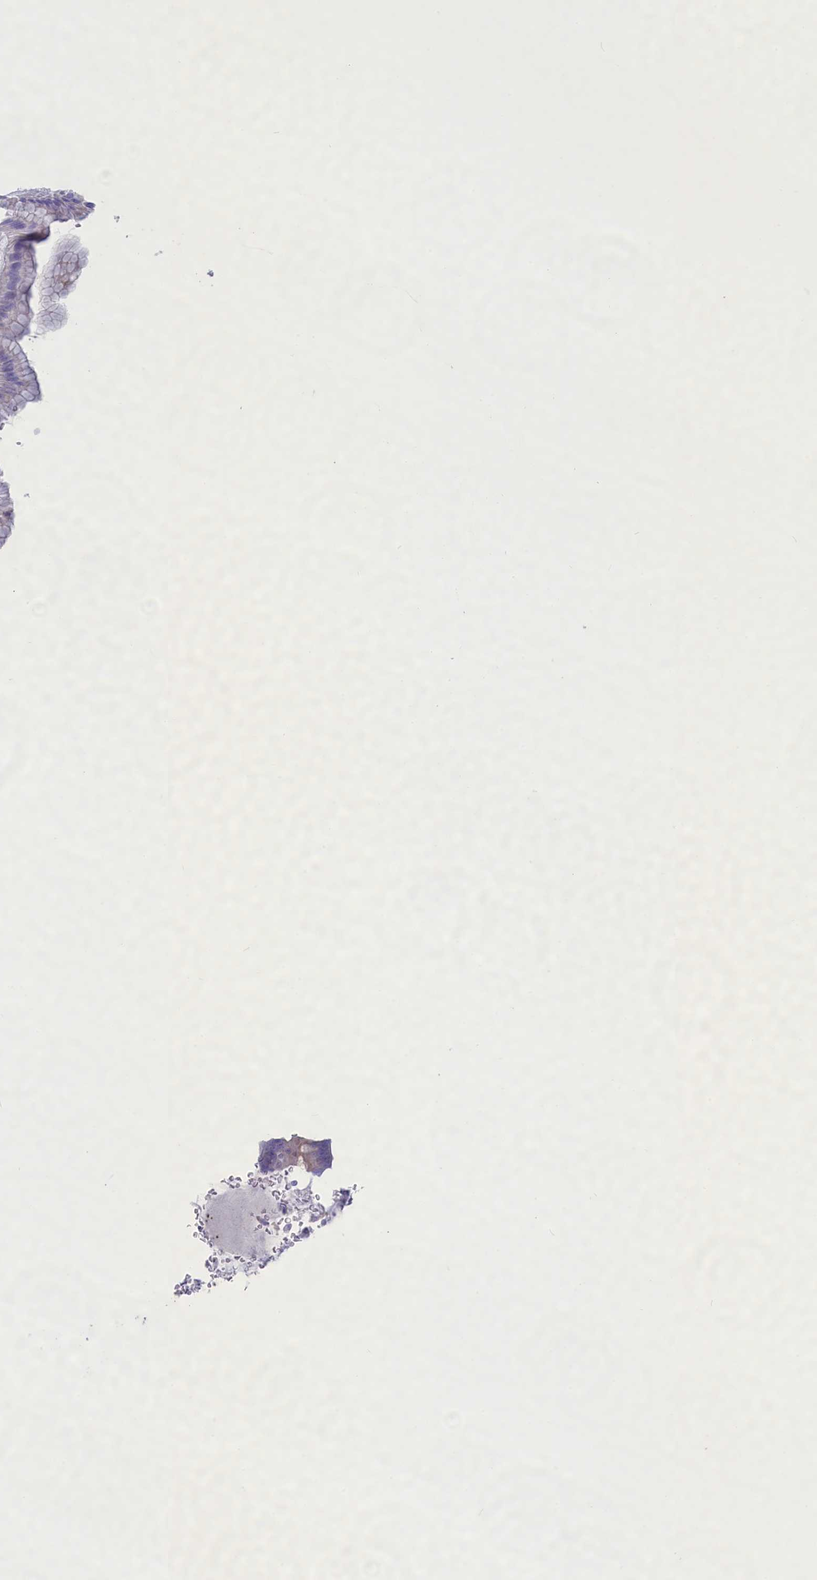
{"staining": {"intensity": "weak", "quantity": "<25%", "location": "cytoplasmic/membranous"}, "tissue": "stomach", "cell_type": "Glandular cells", "image_type": "normal", "snomed": [{"axis": "morphology", "description": "Normal tissue, NOS"}, {"axis": "topography", "description": "Stomach"}], "caption": "There is no significant positivity in glandular cells of stomach.", "gene": "MPV17L2", "patient": {"sex": "male", "age": 42}}